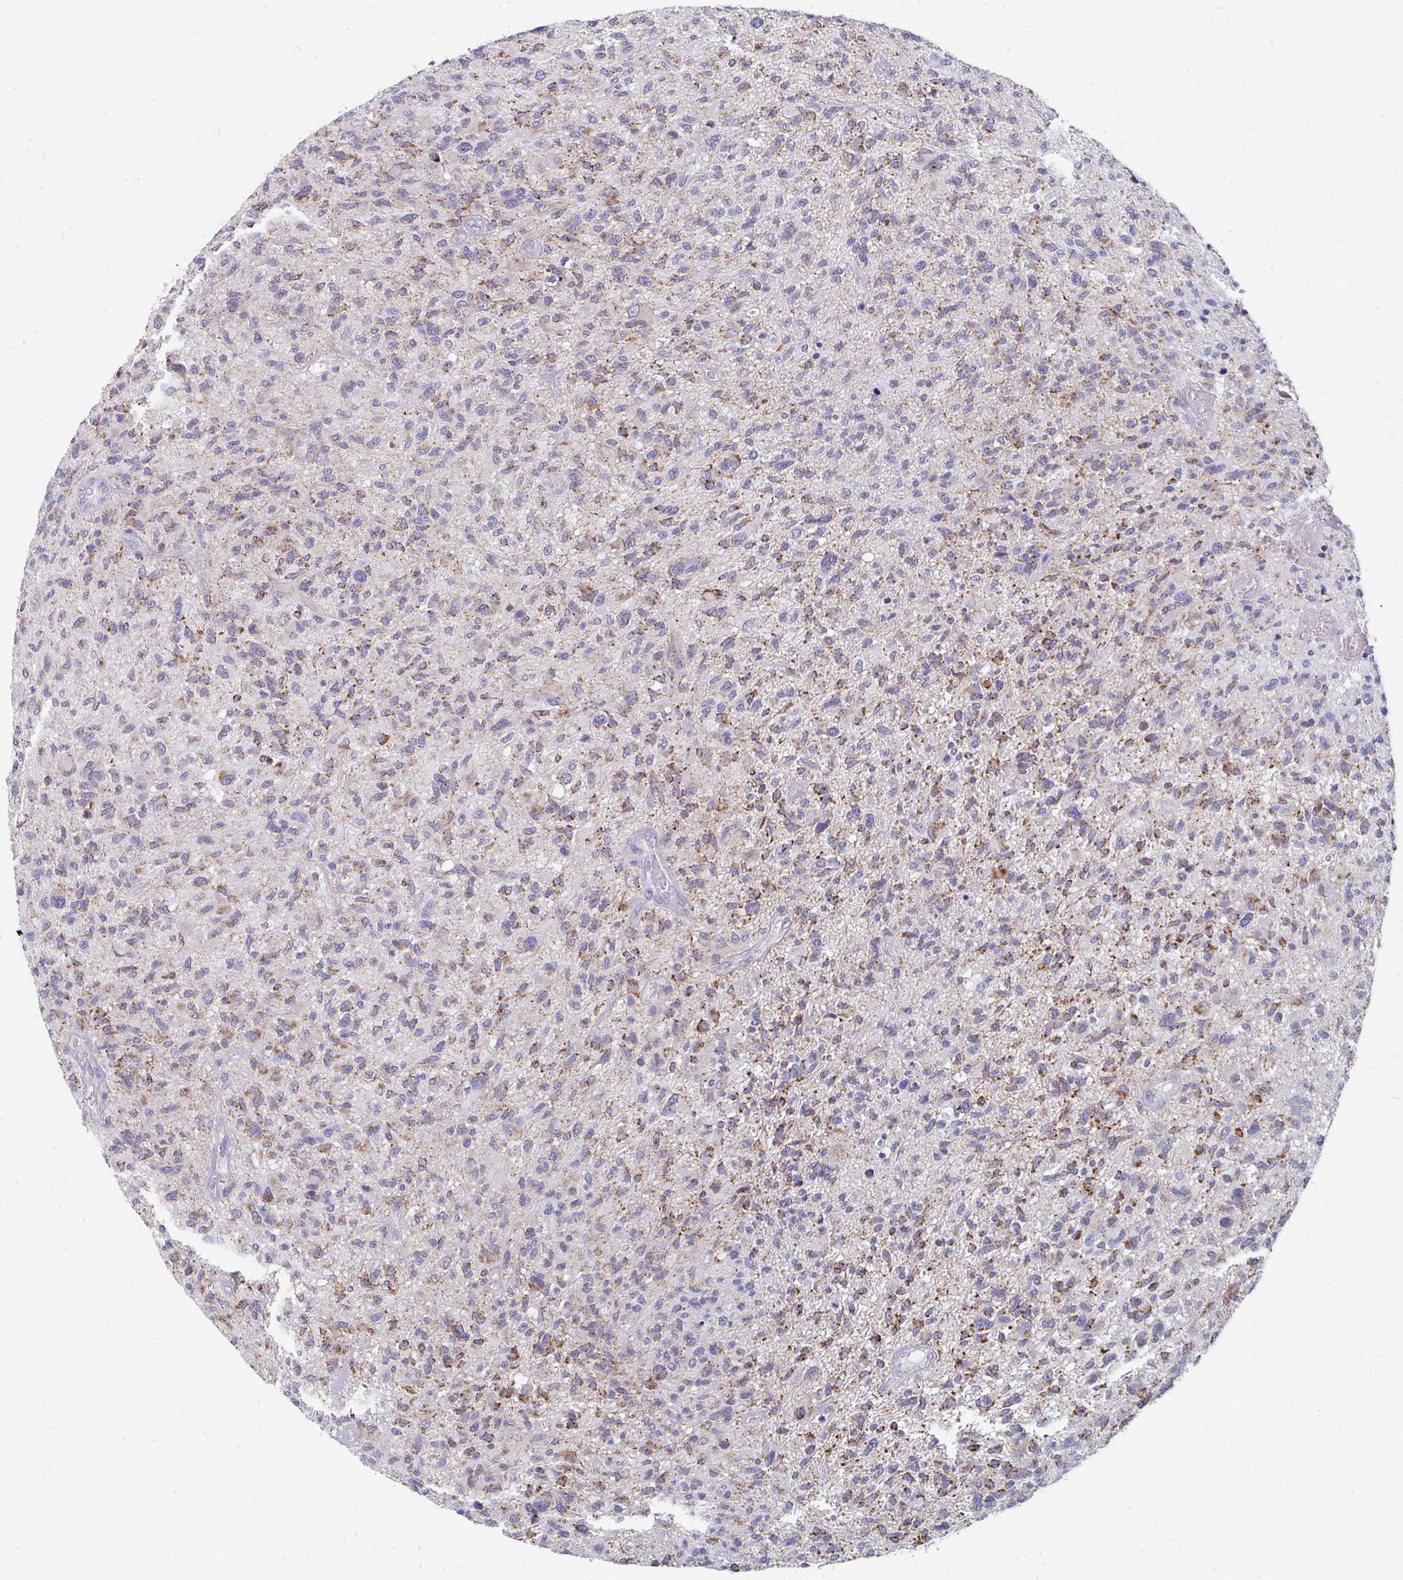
{"staining": {"intensity": "moderate", "quantity": ">75%", "location": "cytoplasmic/membranous"}, "tissue": "glioma", "cell_type": "Tumor cells", "image_type": "cancer", "snomed": [{"axis": "morphology", "description": "Glioma, malignant, High grade"}, {"axis": "topography", "description": "Brain"}], "caption": "This is an image of immunohistochemistry staining of glioma, which shows moderate expression in the cytoplasmic/membranous of tumor cells.", "gene": "OR10V1", "patient": {"sex": "male", "age": 47}}